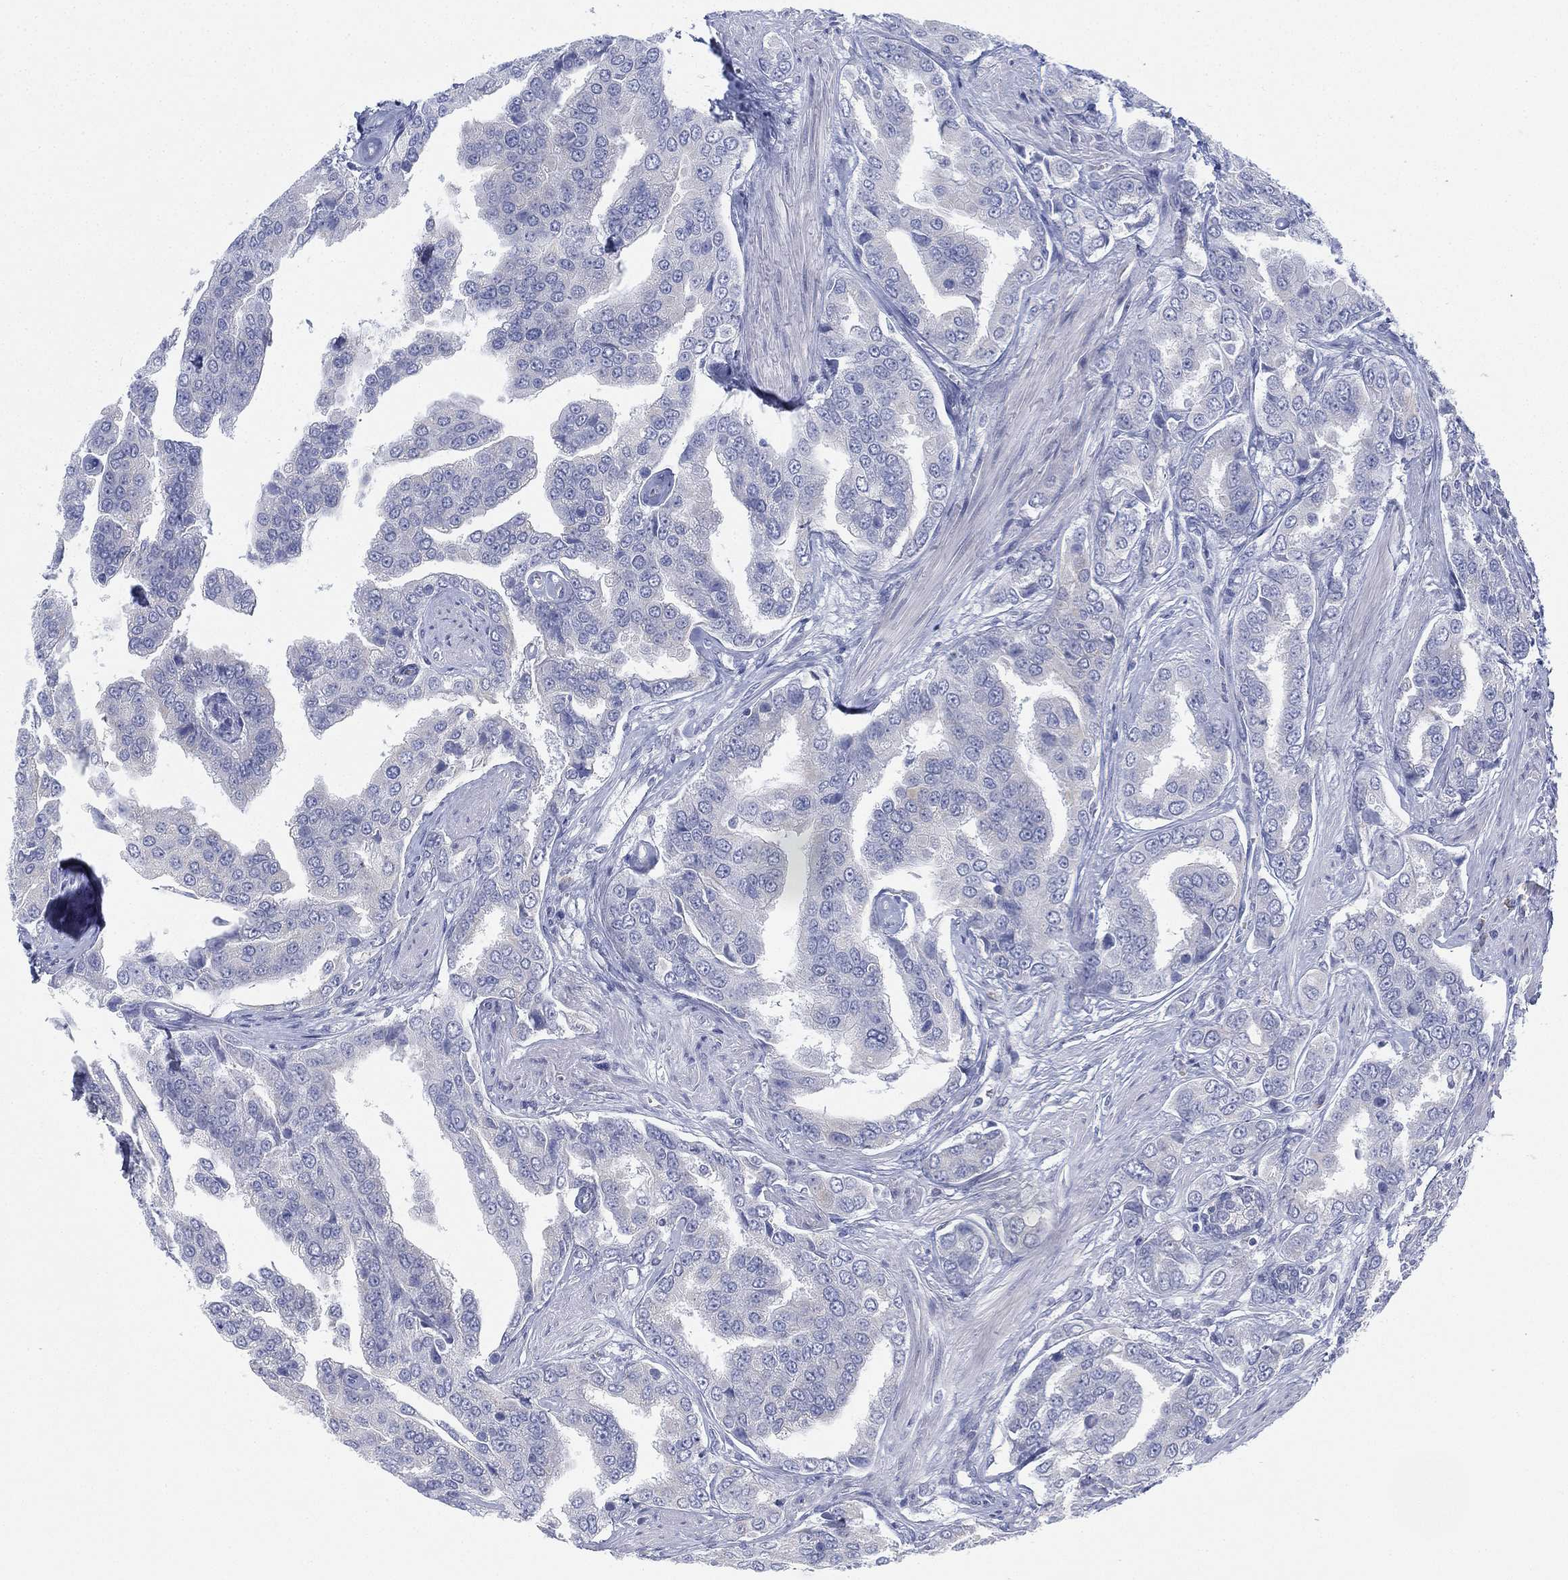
{"staining": {"intensity": "negative", "quantity": "none", "location": "none"}, "tissue": "prostate cancer", "cell_type": "Tumor cells", "image_type": "cancer", "snomed": [{"axis": "morphology", "description": "Adenocarcinoma, NOS"}, {"axis": "topography", "description": "Prostate and seminal vesicle, NOS"}, {"axis": "topography", "description": "Prostate"}], "caption": "Tumor cells show no significant protein positivity in prostate cancer (adenocarcinoma).", "gene": "GCNA", "patient": {"sex": "male", "age": 69}}